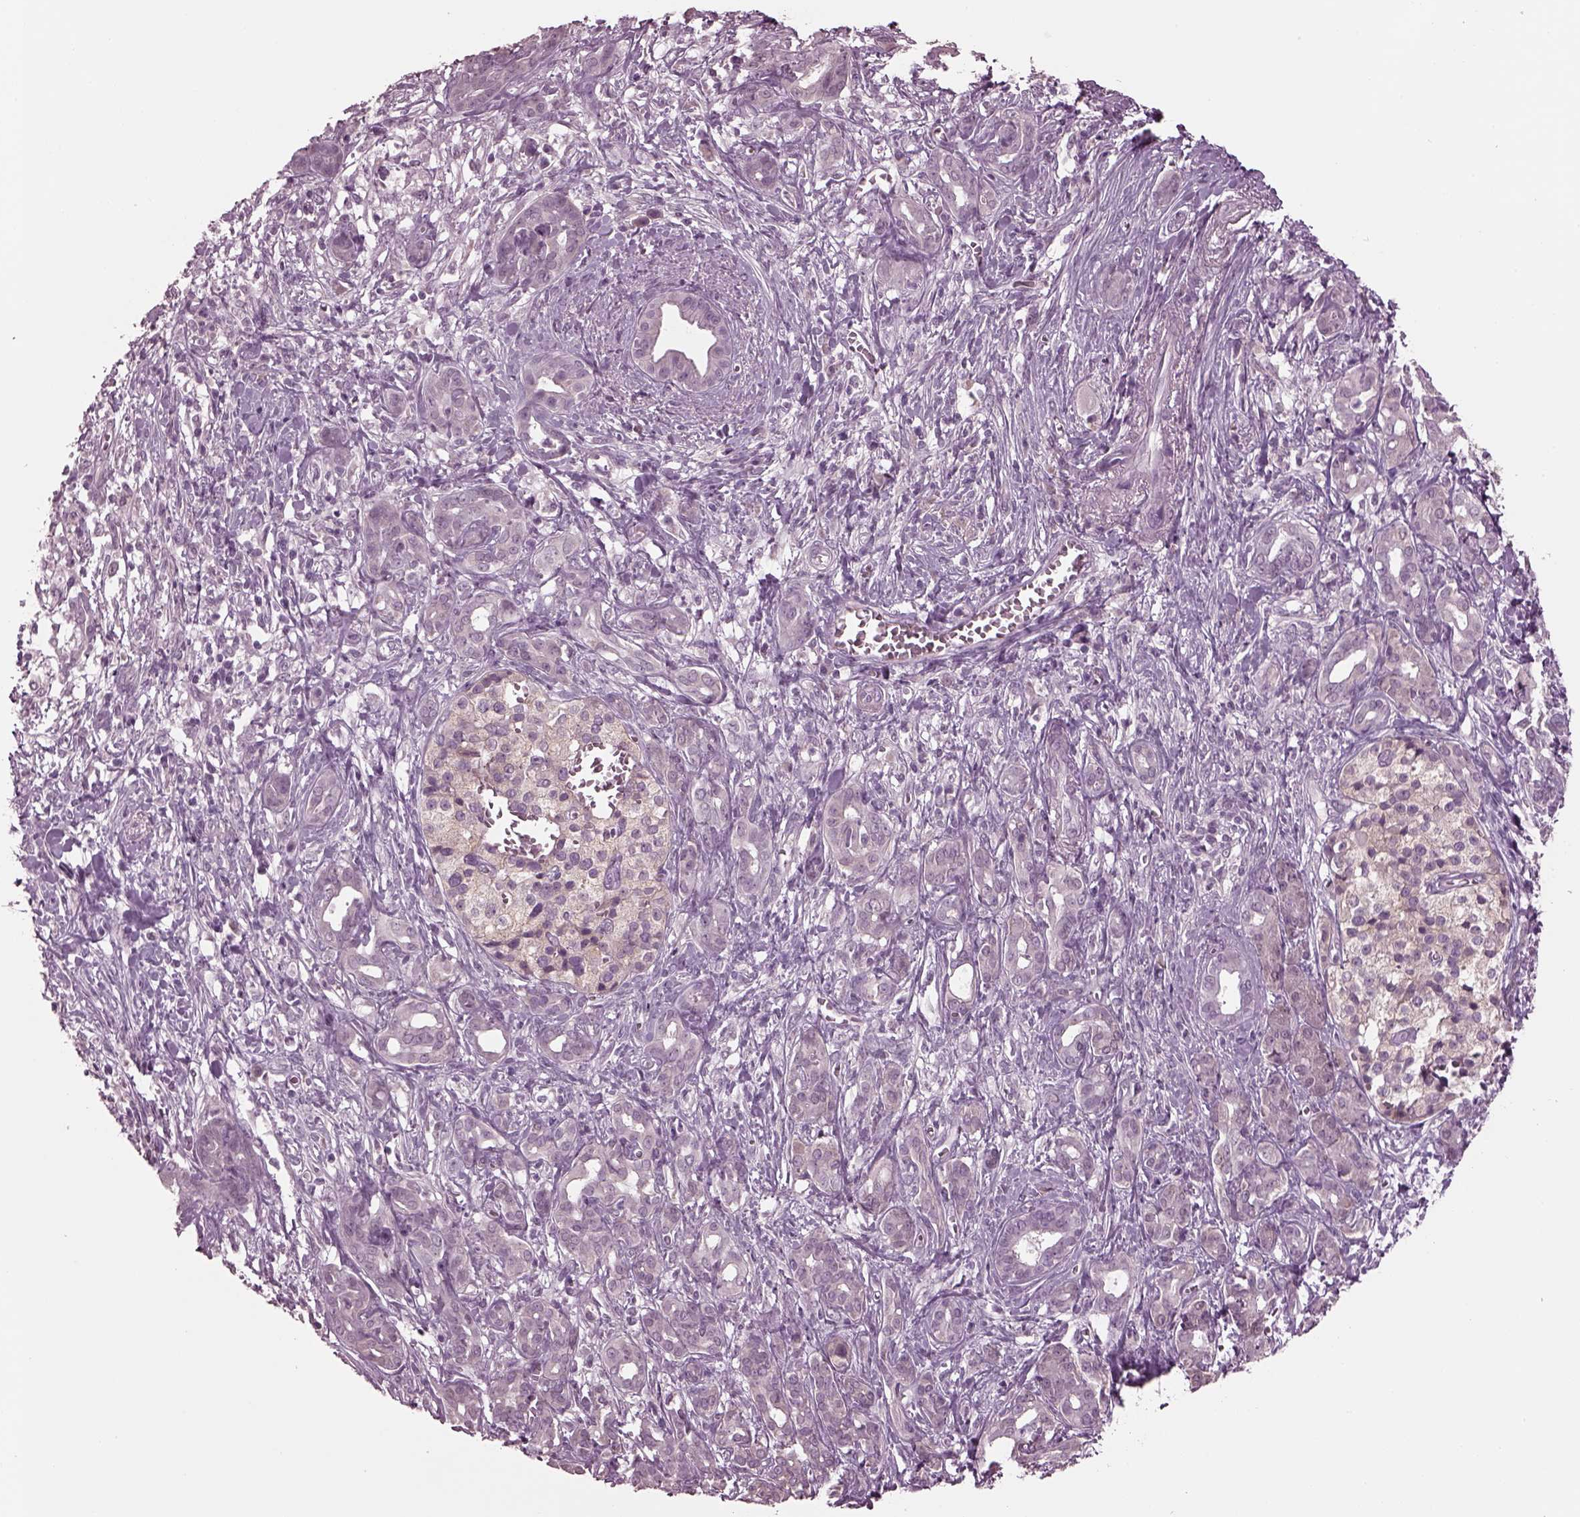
{"staining": {"intensity": "negative", "quantity": "none", "location": "none"}, "tissue": "pancreatic cancer", "cell_type": "Tumor cells", "image_type": "cancer", "snomed": [{"axis": "morphology", "description": "Adenocarcinoma, NOS"}, {"axis": "topography", "description": "Pancreas"}], "caption": "This histopathology image is of pancreatic cancer stained with IHC to label a protein in brown with the nuclei are counter-stained blue. There is no staining in tumor cells.", "gene": "CLCN4", "patient": {"sex": "male", "age": 61}}